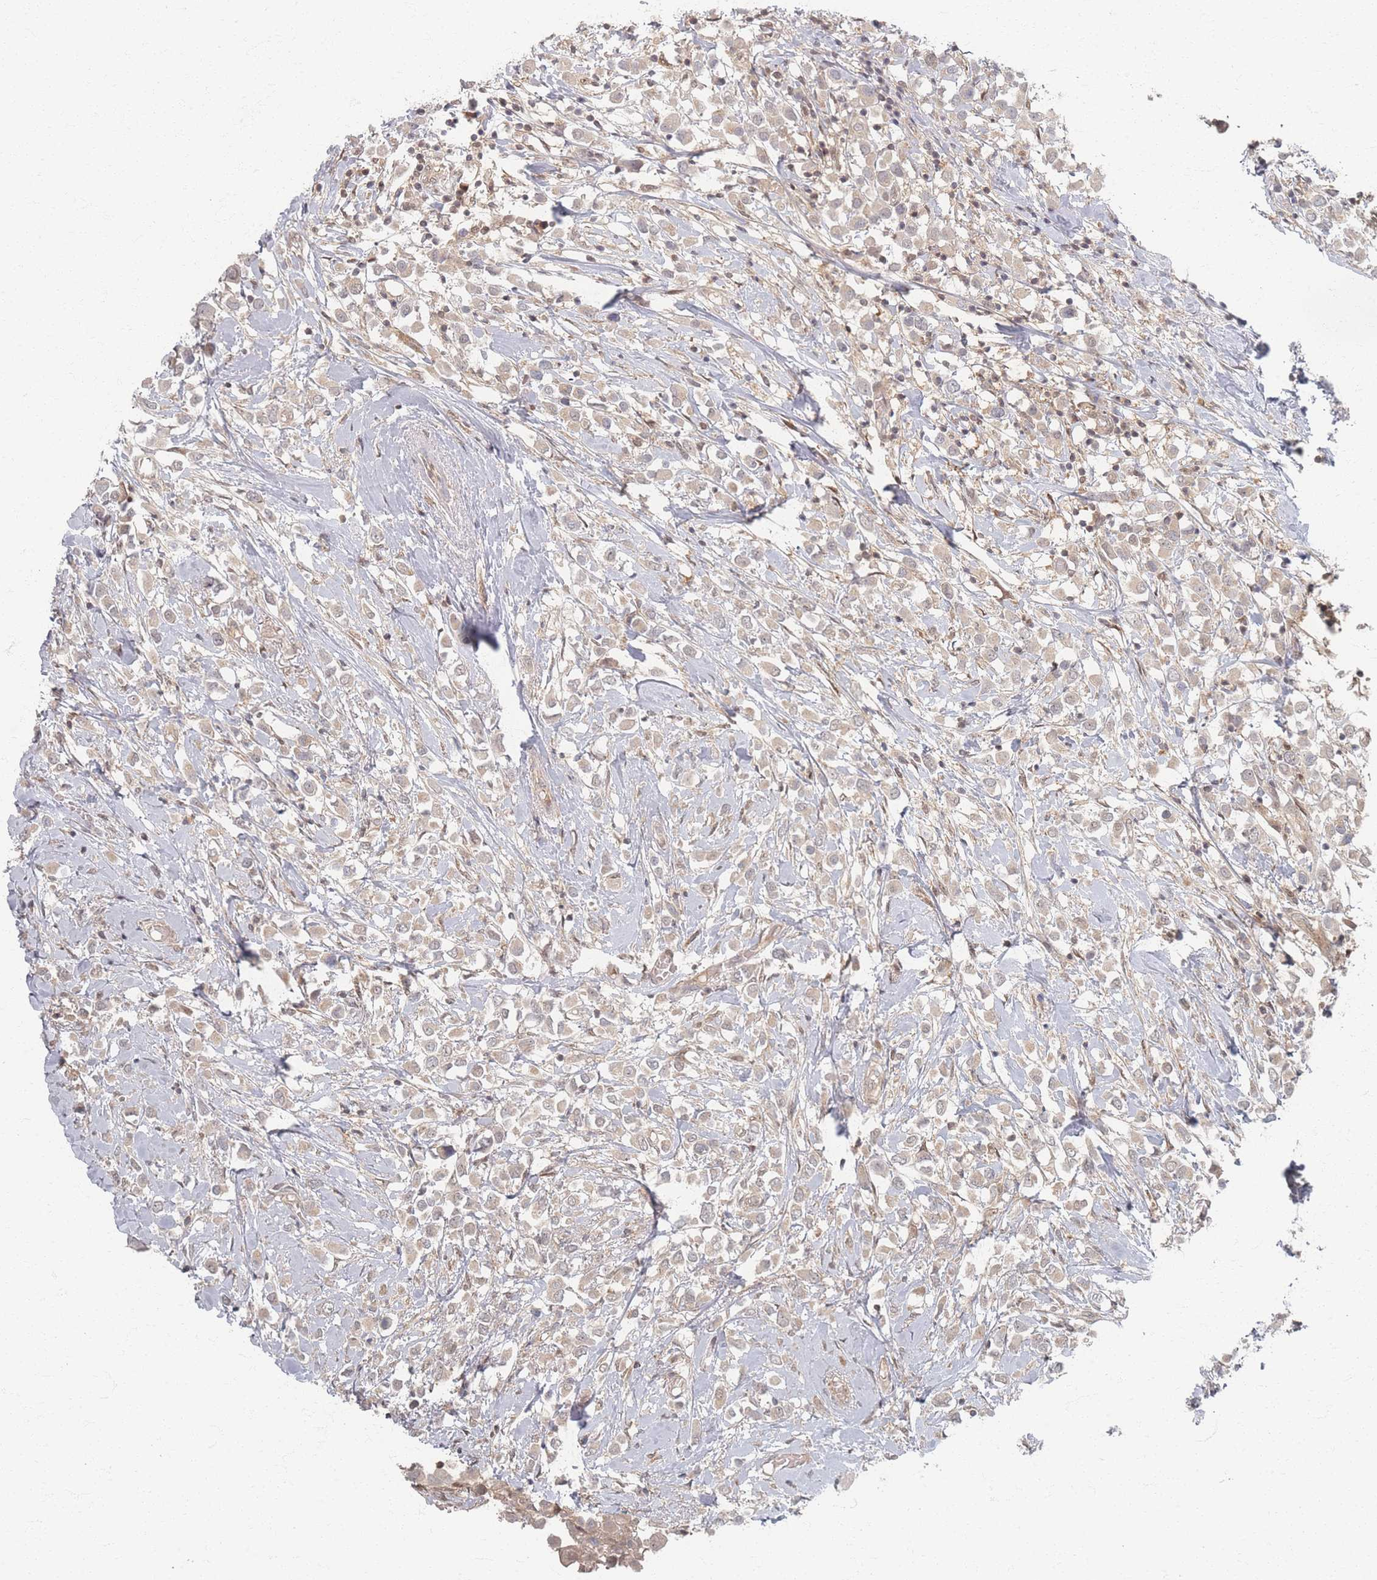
{"staining": {"intensity": "weak", "quantity": "<25%", "location": "cytoplasmic/membranous"}, "tissue": "breast cancer", "cell_type": "Tumor cells", "image_type": "cancer", "snomed": [{"axis": "morphology", "description": "Duct carcinoma"}, {"axis": "topography", "description": "Breast"}], "caption": "An immunohistochemistry photomicrograph of breast invasive ductal carcinoma is shown. There is no staining in tumor cells of breast invasive ductal carcinoma.", "gene": "PSMD9", "patient": {"sex": "female", "age": 61}}